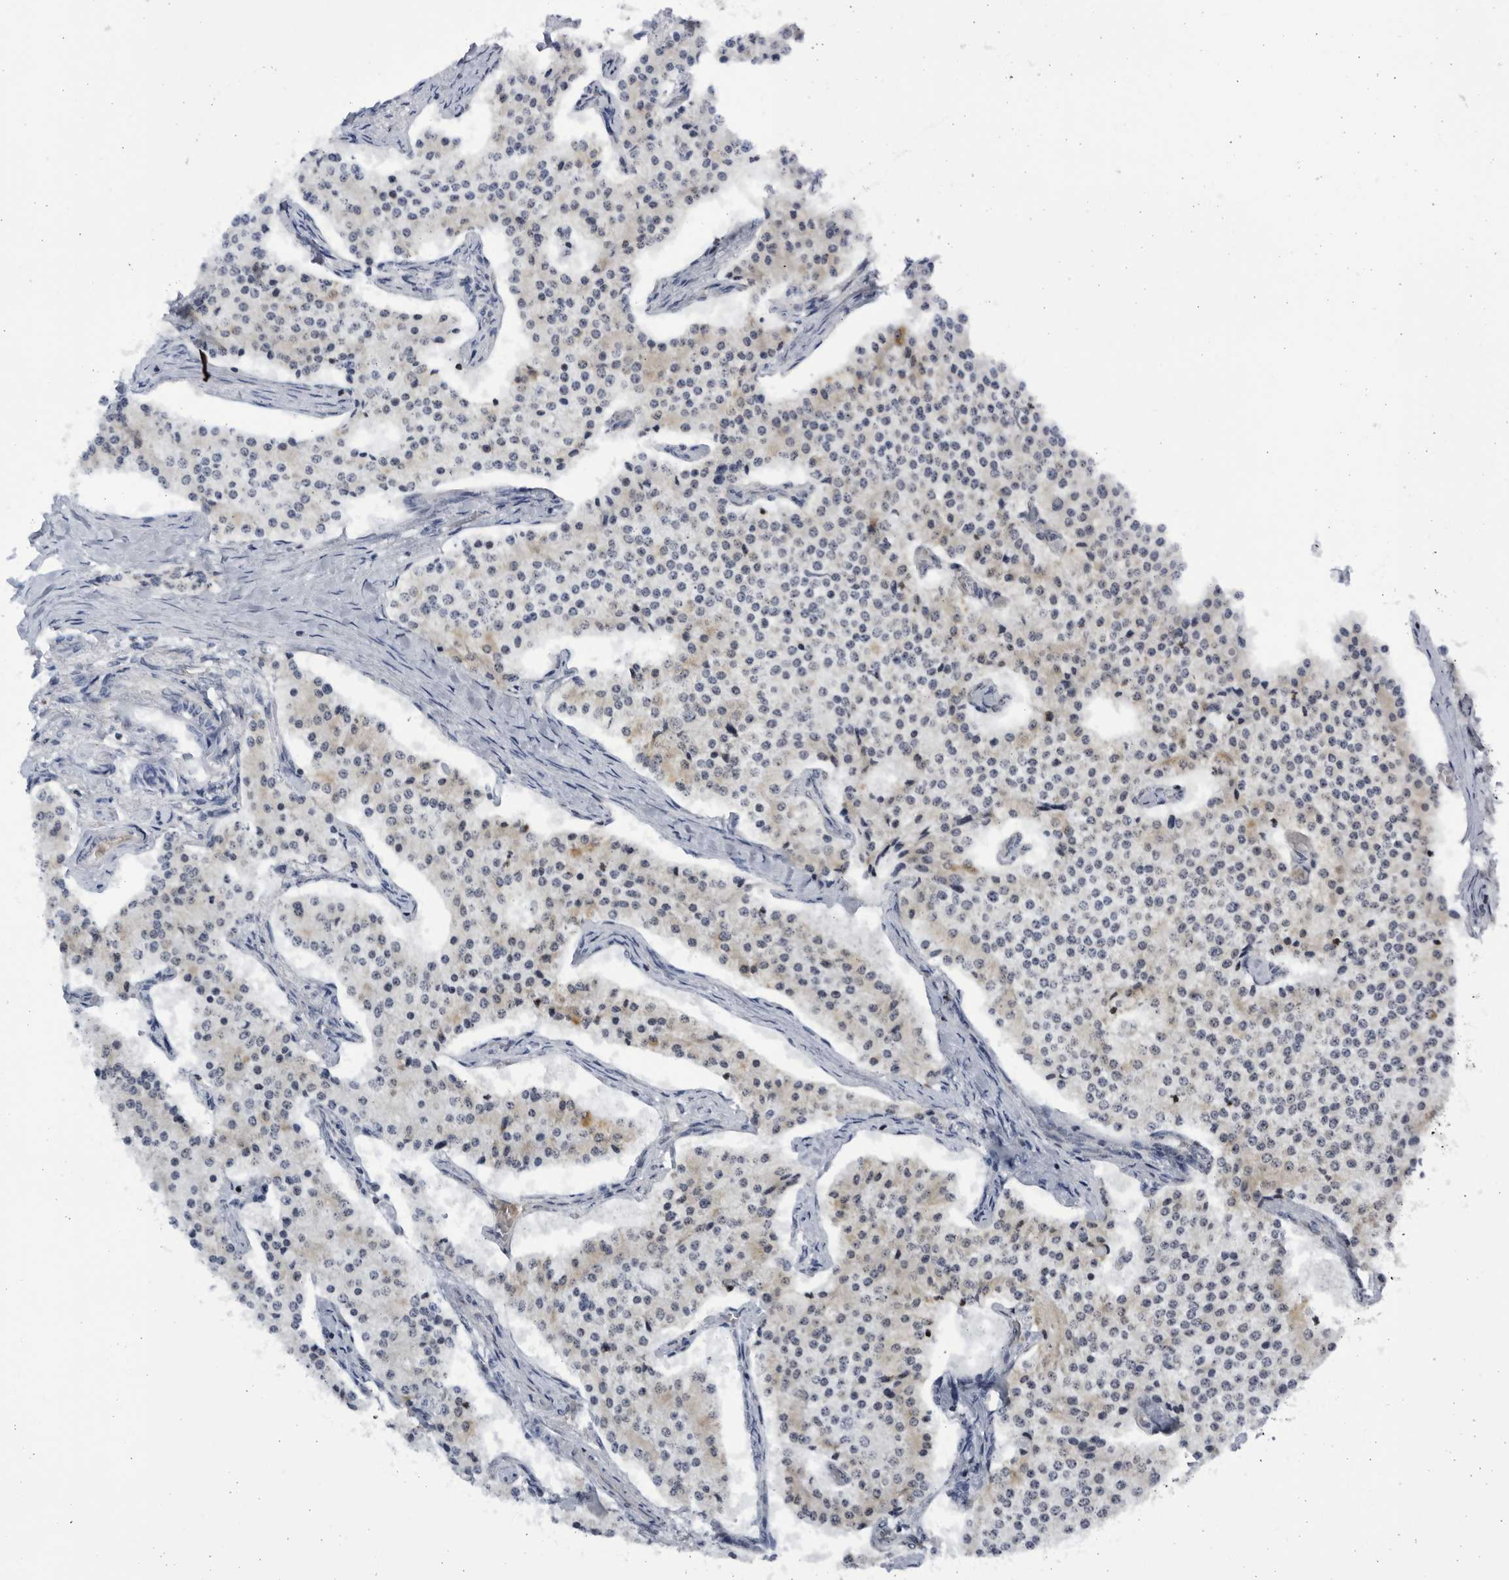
{"staining": {"intensity": "moderate", "quantity": "<25%", "location": "cytoplasmic/membranous"}, "tissue": "carcinoid", "cell_type": "Tumor cells", "image_type": "cancer", "snomed": [{"axis": "morphology", "description": "Carcinoid, malignant, NOS"}, {"axis": "topography", "description": "Colon"}], "caption": "Protein positivity by IHC reveals moderate cytoplasmic/membranous staining in about <25% of tumor cells in carcinoid (malignant). (Brightfield microscopy of DAB IHC at high magnification).", "gene": "SLC25A22", "patient": {"sex": "female", "age": 52}}